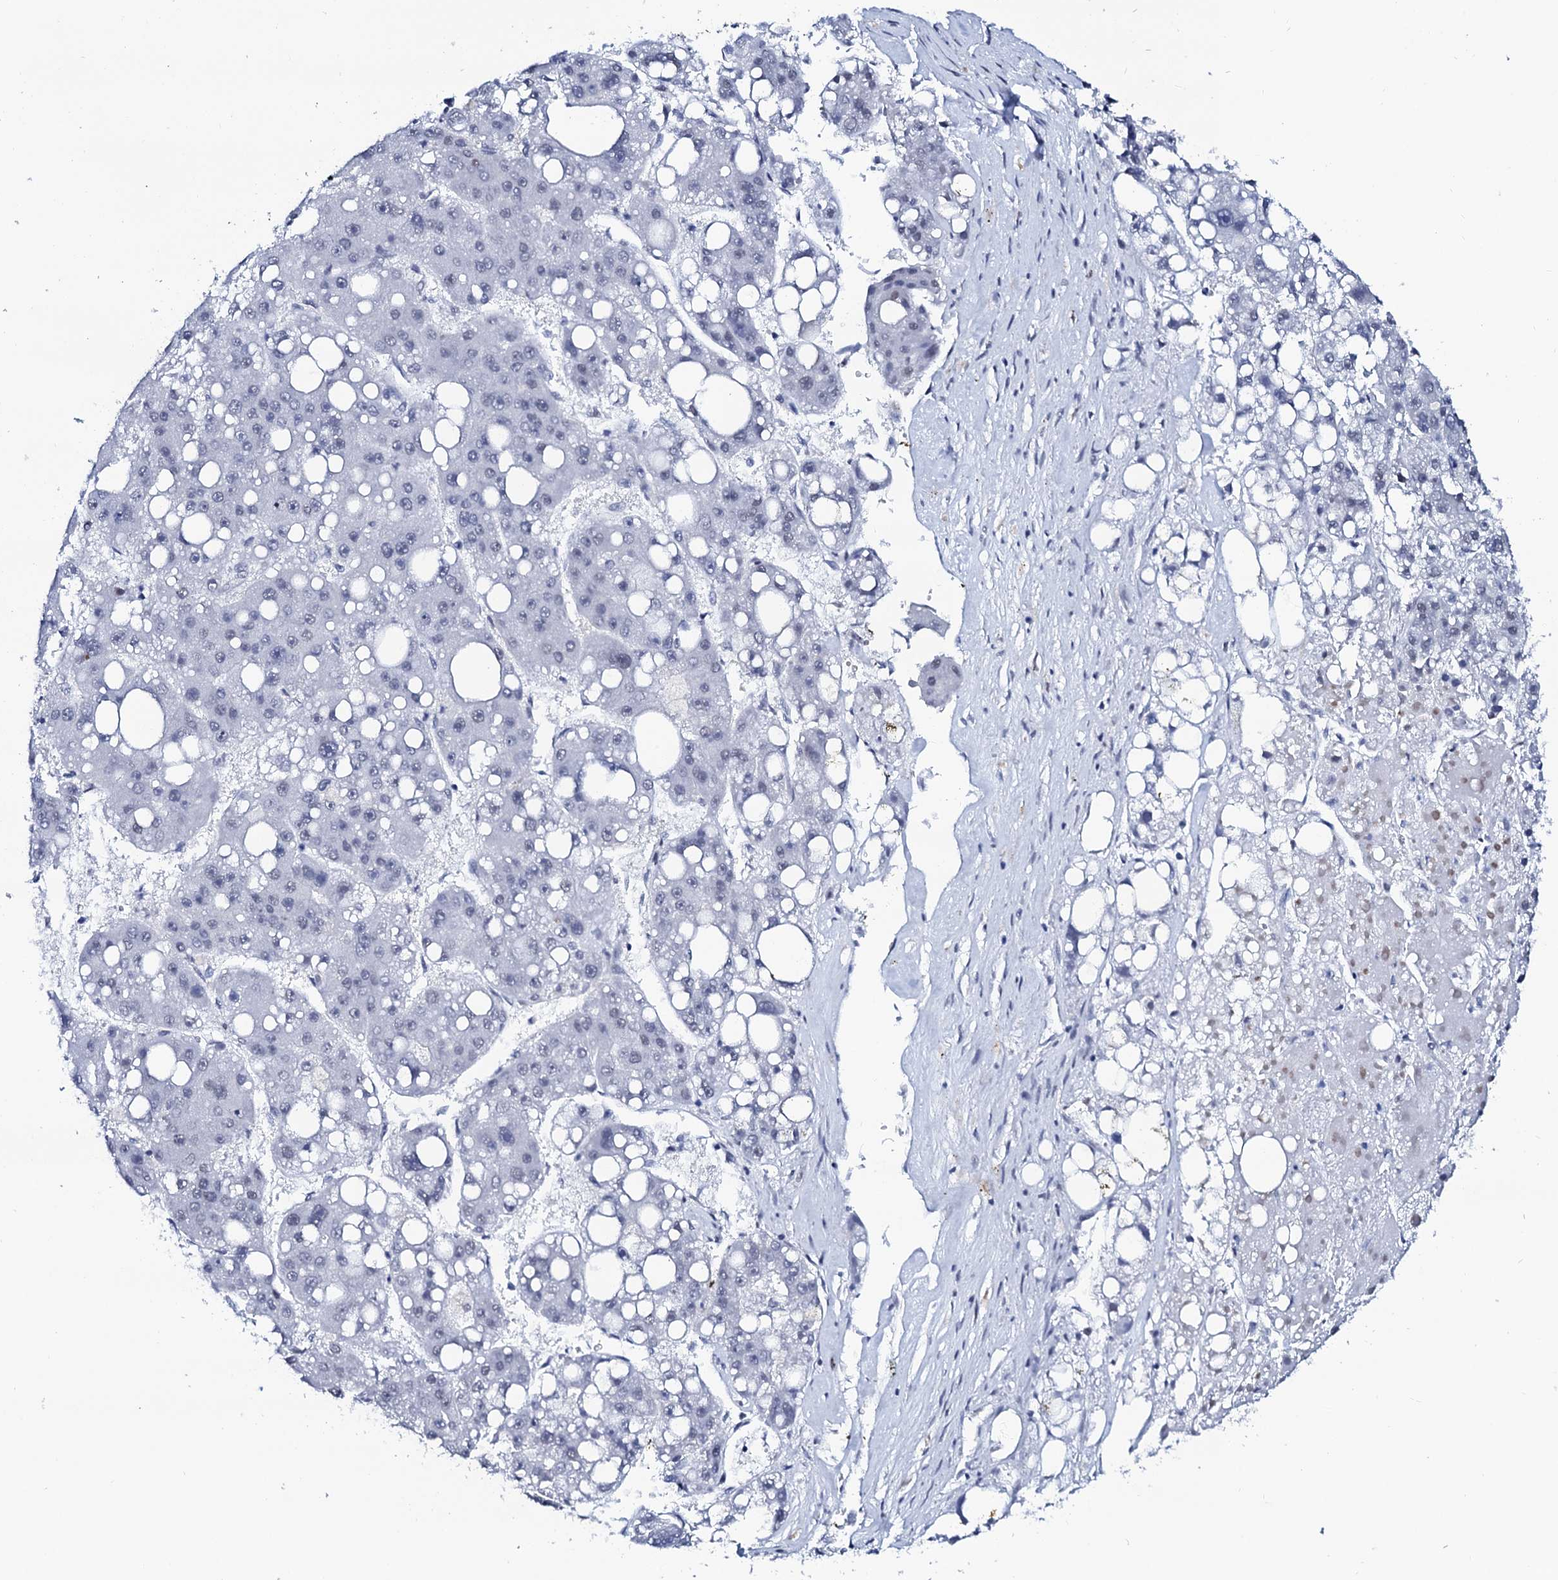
{"staining": {"intensity": "negative", "quantity": "none", "location": "none"}, "tissue": "liver cancer", "cell_type": "Tumor cells", "image_type": "cancer", "snomed": [{"axis": "morphology", "description": "Carcinoma, Hepatocellular, NOS"}, {"axis": "topography", "description": "Liver"}], "caption": "Hepatocellular carcinoma (liver) stained for a protein using IHC reveals no positivity tumor cells.", "gene": "SPATA19", "patient": {"sex": "female", "age": 61}}